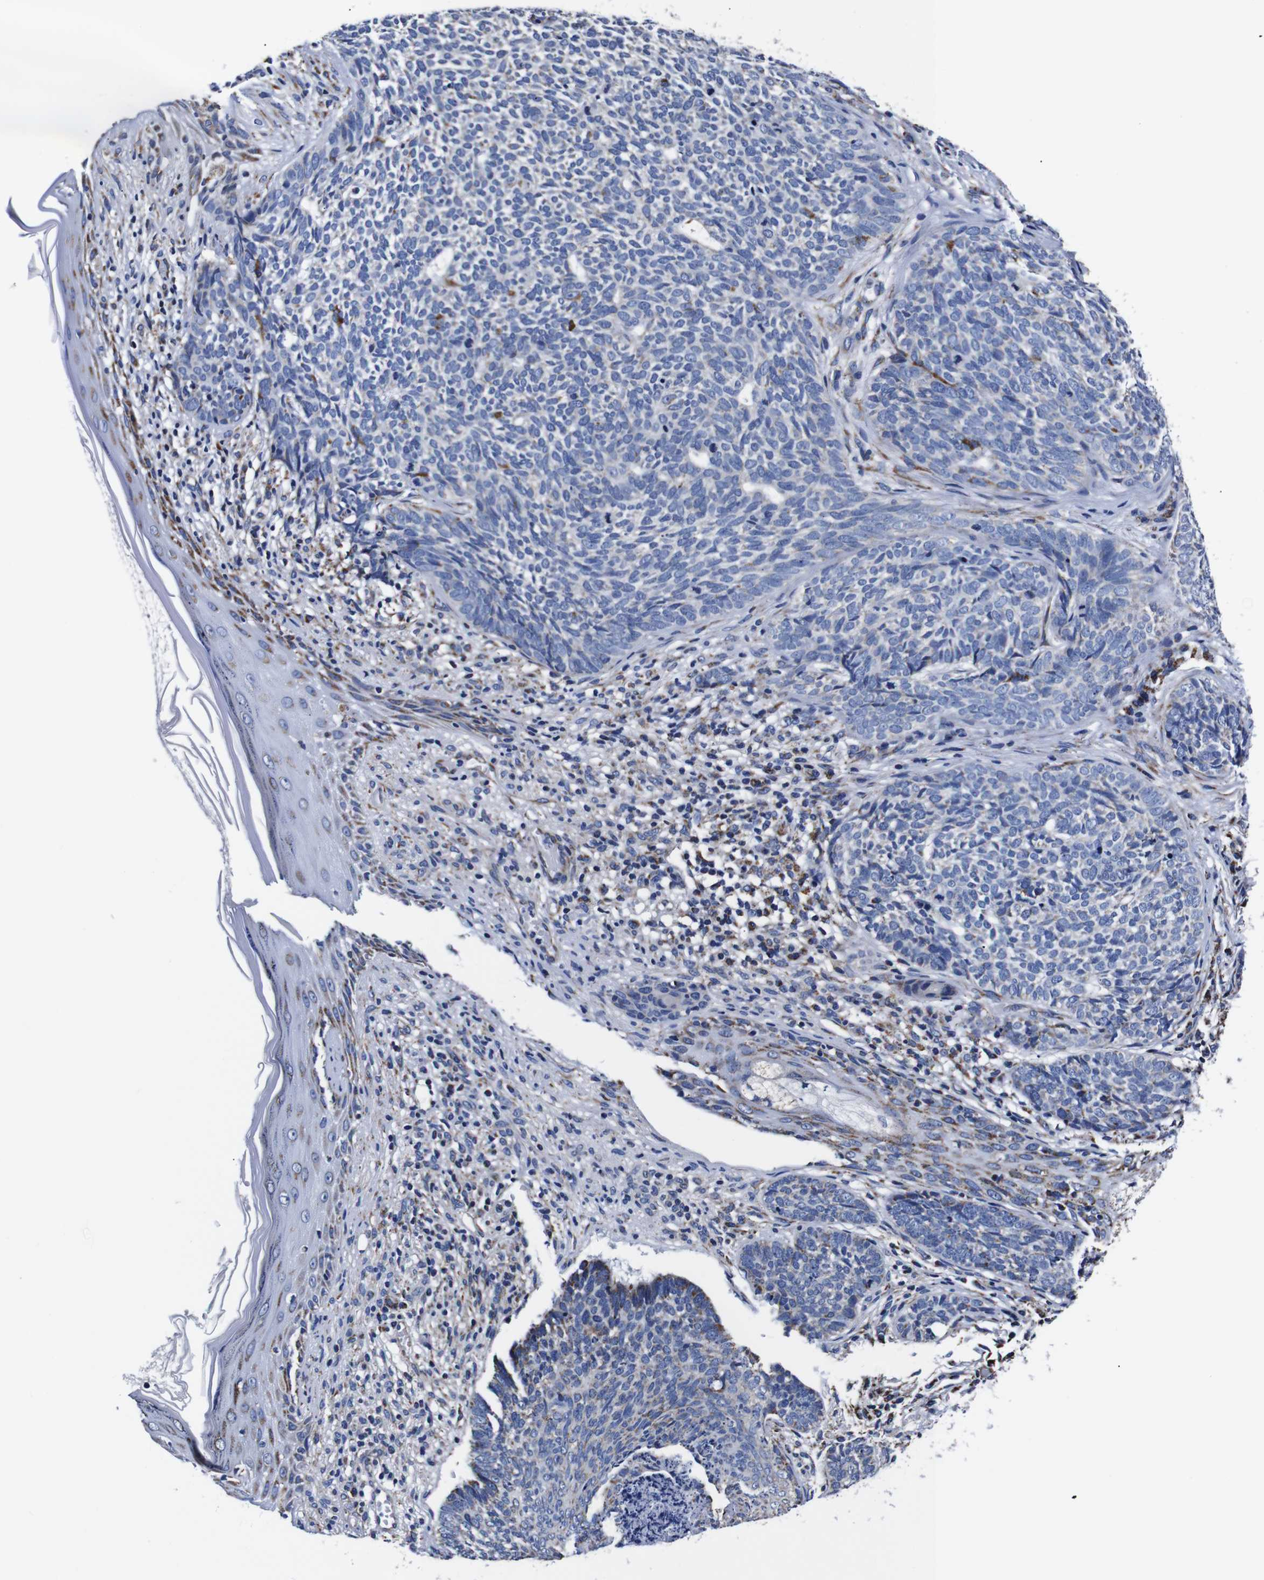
{"staining": {"intensity": "negative", "quantity": "none", "location": "none"}, "tissue": "skin cancer", "cell_type": "Tumor cells", "image_type": "cancer", "snomed": [{"axis": "morphology", "description": "Basal cell carcinoma"}, {"axis": "topography", "description": "Skin"}], "caption": "Skin cancer (basal cell carcinoma) was stained to show a protein in brown. There is no significant positivity in tumor cells.", "gene": "FKBP9", "patient": {"sex": "female", "age": 84}}